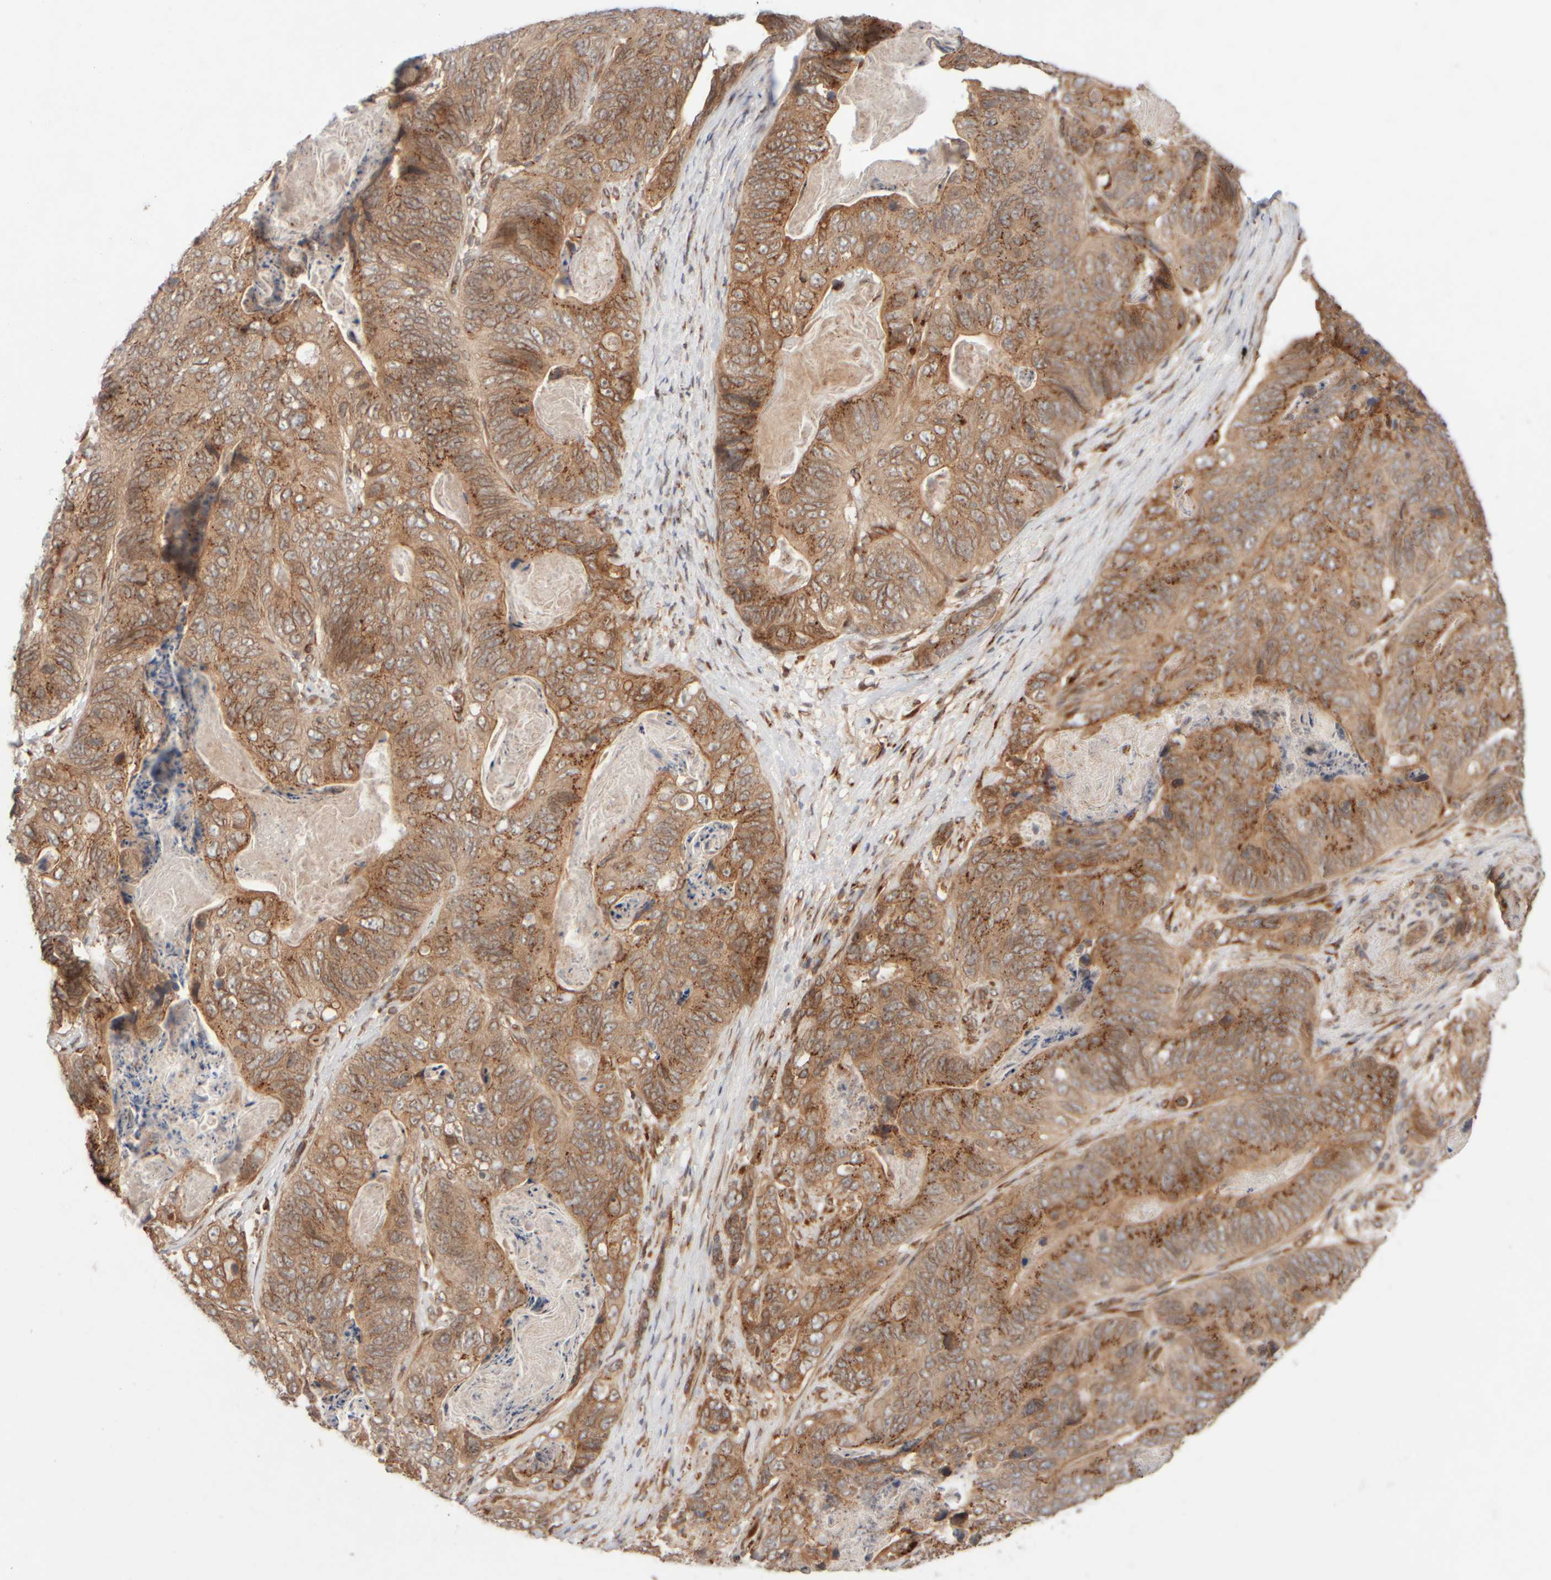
{"staining": {"intensity": "moderate", "quantity": ">75%", "location": "cytoplasmic/membranous"}, "tissue": "stomach cancer", "cell_type": "Tumor cells", "image_type": "cancer", "snomed": [{"axis": "morphology", "description": "Normal tissue, NOS"}, {"axis": "morphology", "description": "Adenocarcinoma, NOS"}, {"axis": "topography", "description": "Stomach"}], "caption": "Stomach adenocarcinoma was stained to show a protein in brown. There is medium levels of moderate cytoplasmic/membranous staining in approximately >75% of tumor cells.", "gene": "GCN1", "patient": {"sex": "female", "age": 89}}